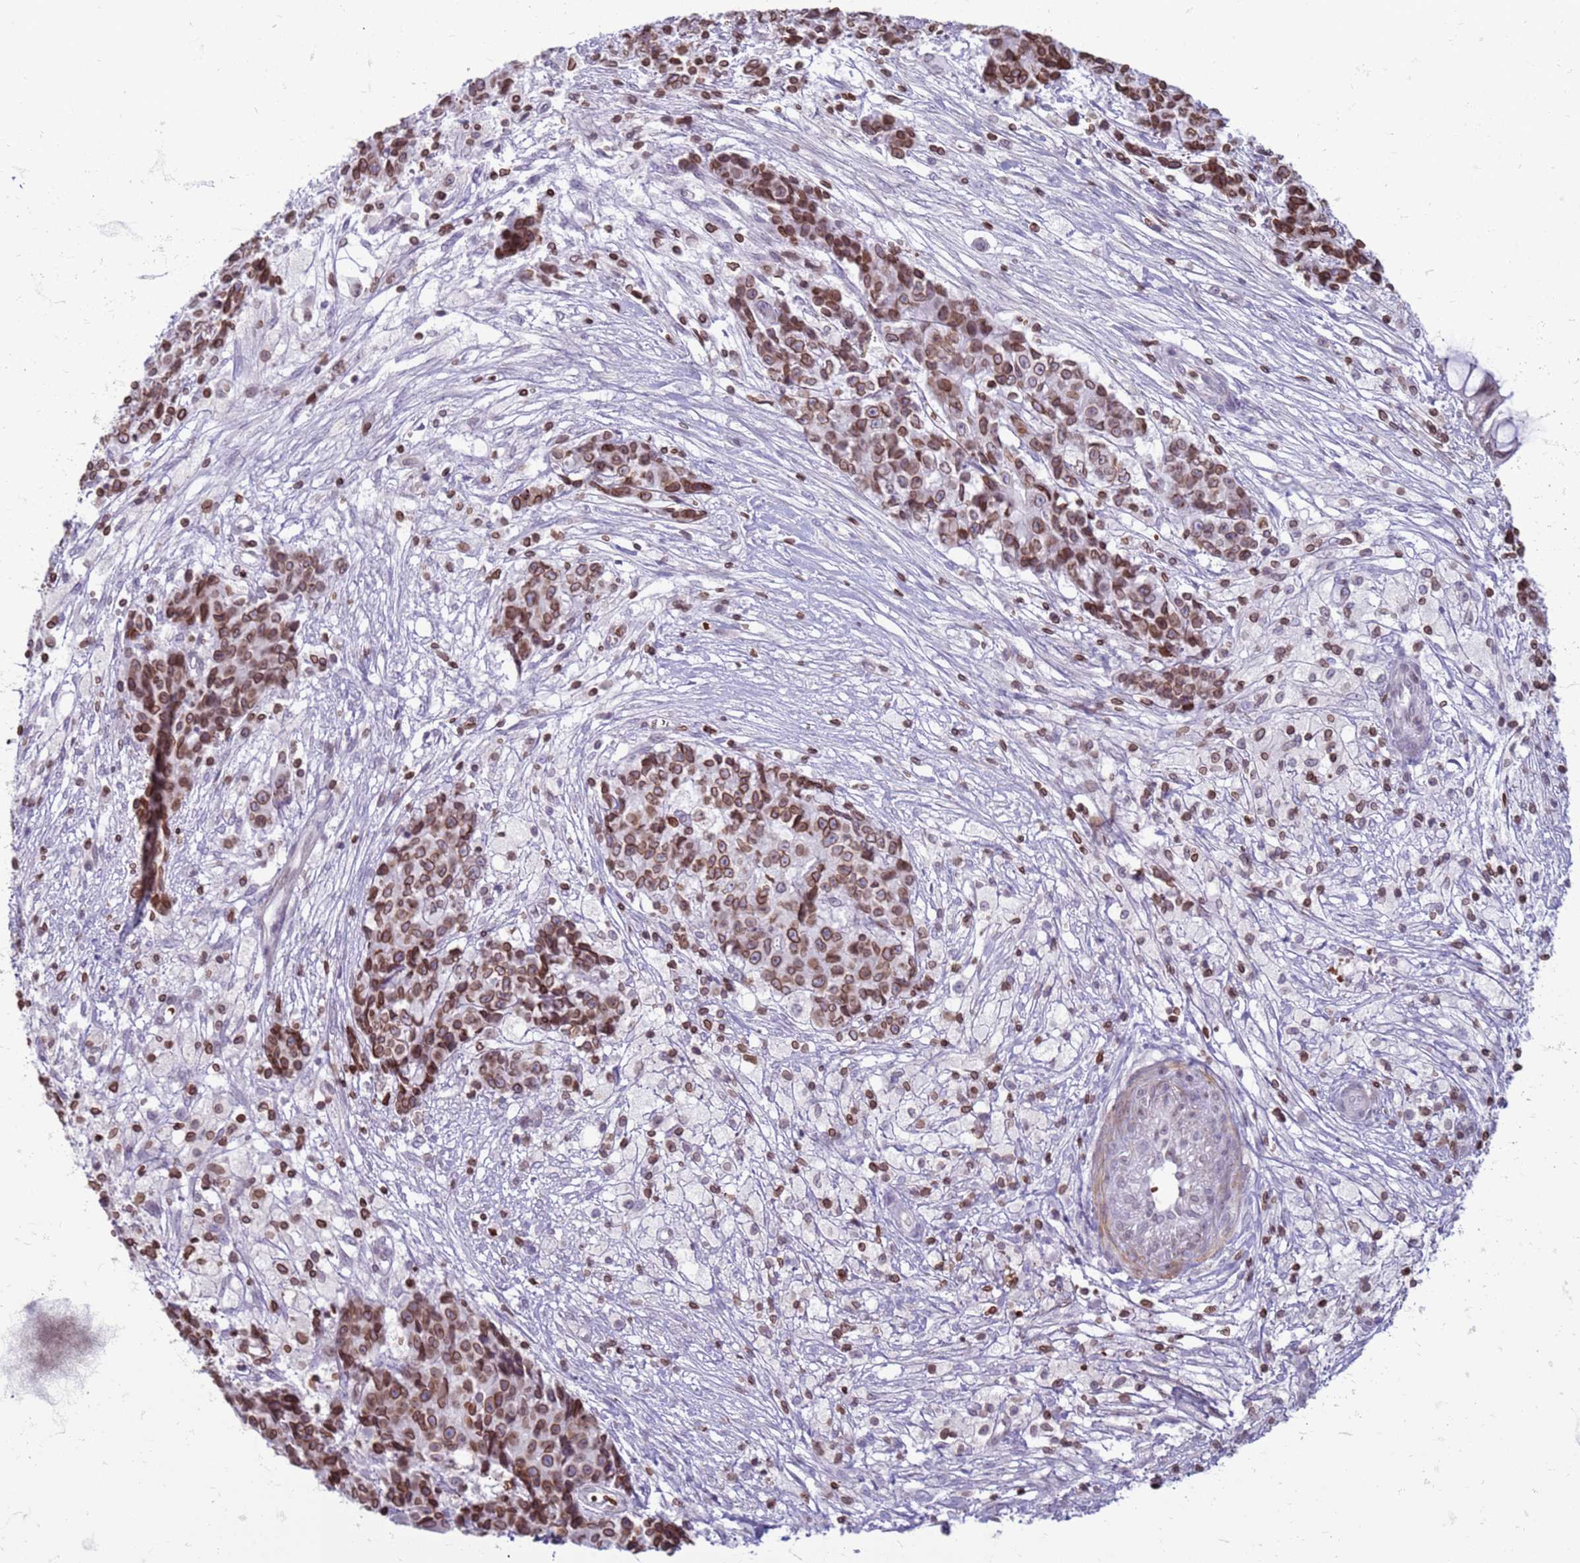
{"staining": {"intensity": "moderate", "quantity": ">75%", "location": "cytoplasmic/membranous,nuclear"}, "tissue": "ovarian cancer", "cell_type": "Tumor cells", "image_type": "cancer", "snomed": [{"axis": "morphology", "description": "Carcinoma, endometroid"}, {"axis": "topography", "description": "Ovary"}], "caption": "Approximately >75% of tumor cells in ovarian cancer (endometroid carcinoma) demonstrate moderate cytoplasmic/membranous and nuclear protein staining as visualized by brown immunohistochemical staining.", "gene": "METTL25B", "patient": {"sex": "female", "age": 42}}